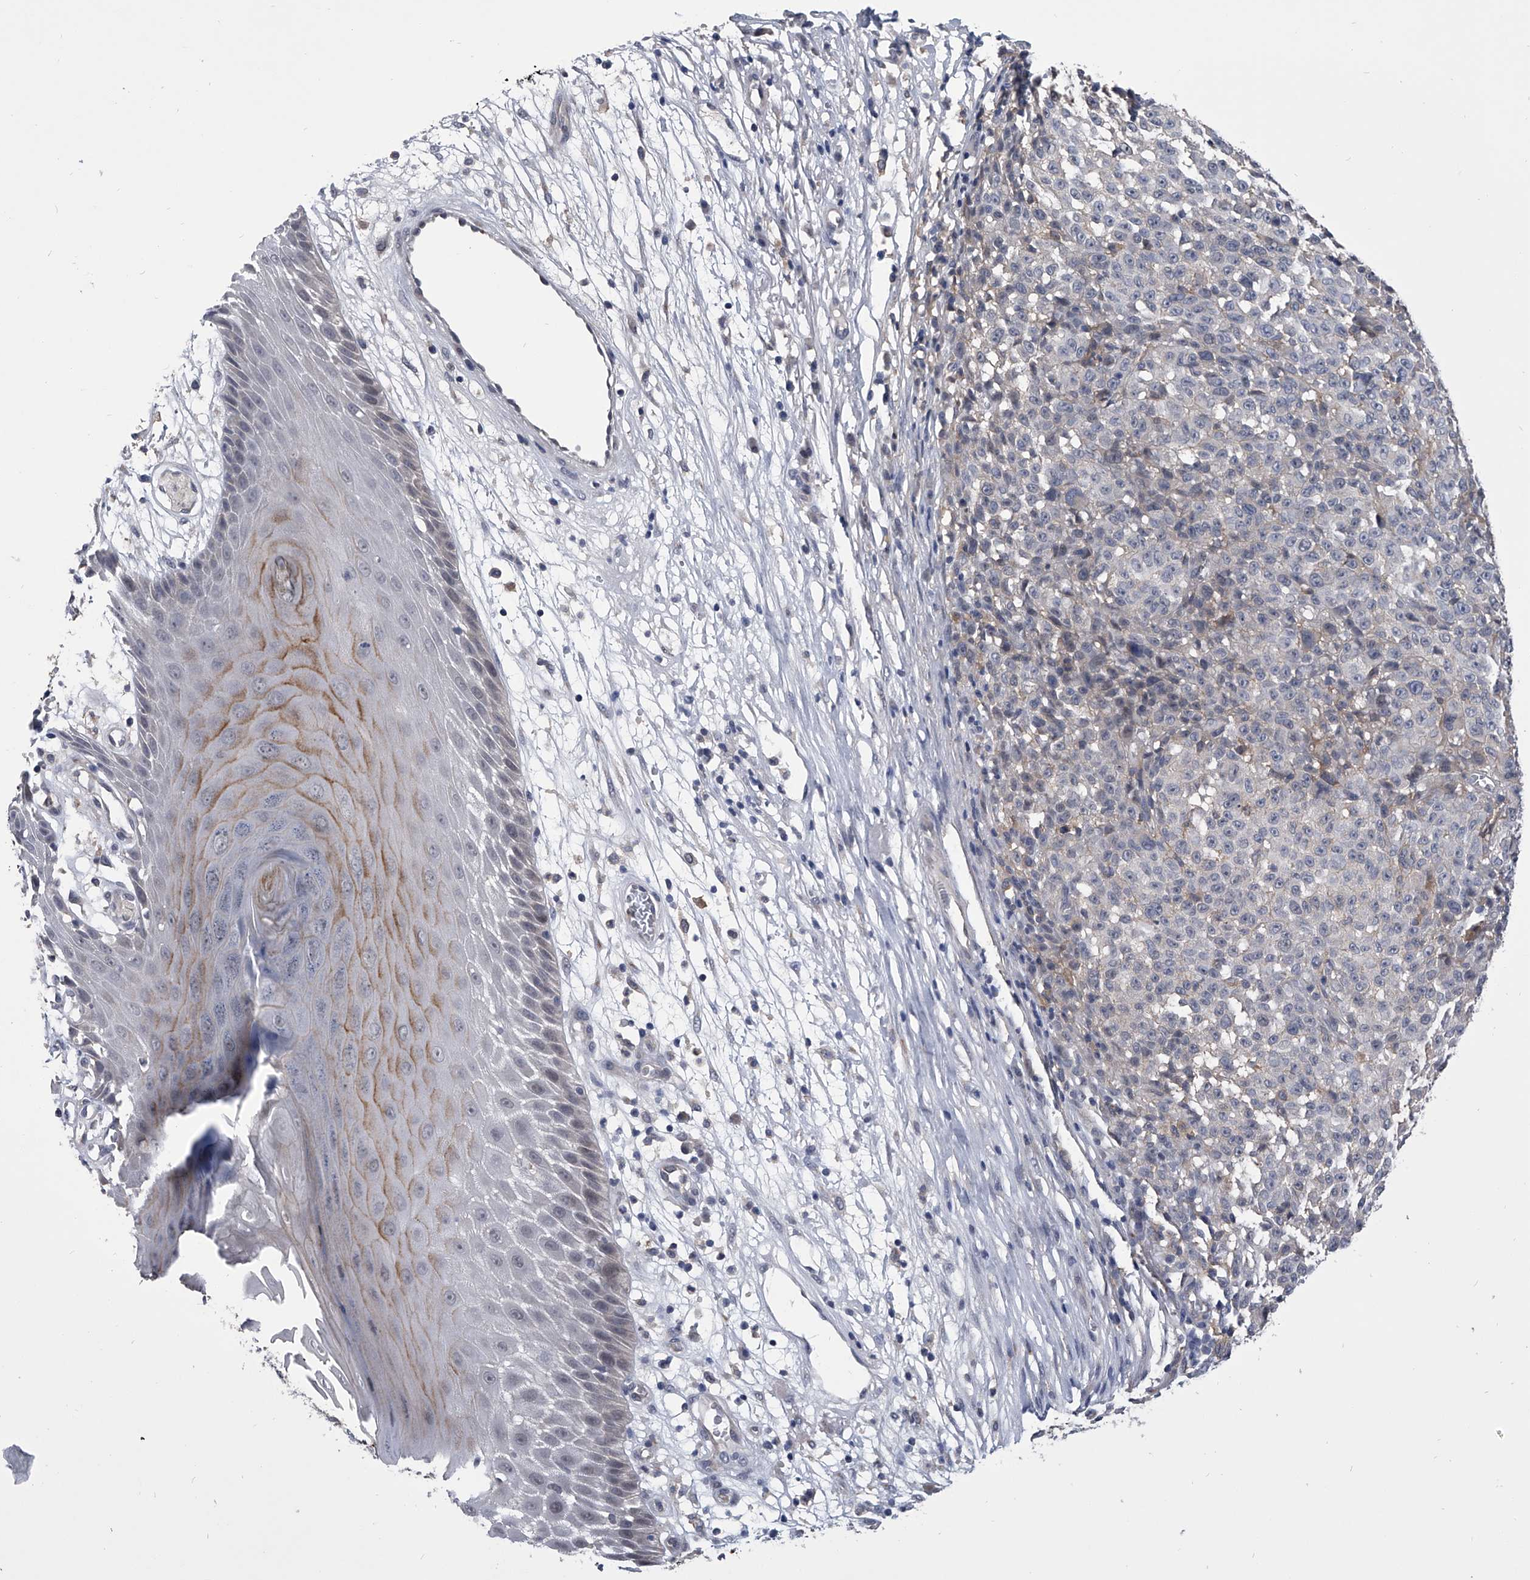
{"staining": {"intensity": "negative", "quantity": "none", "location": "none"}, "tissue": "melanoma", "cell_type": "Tumor cells", "image_type": "cancer", "snomed": [{"axis": "morphology", "description": "Malignant melanoma, NOS"}, {"axis": "topography", "description": "Skin"}], "caption": "High power microscopy histopathology image of an immunohistochemistry (IHC) image of melanoma, revealing no significant staining in tumor cells.", "gene": "MAP4K3", "patient": {"sex": "female", "age": 82}}